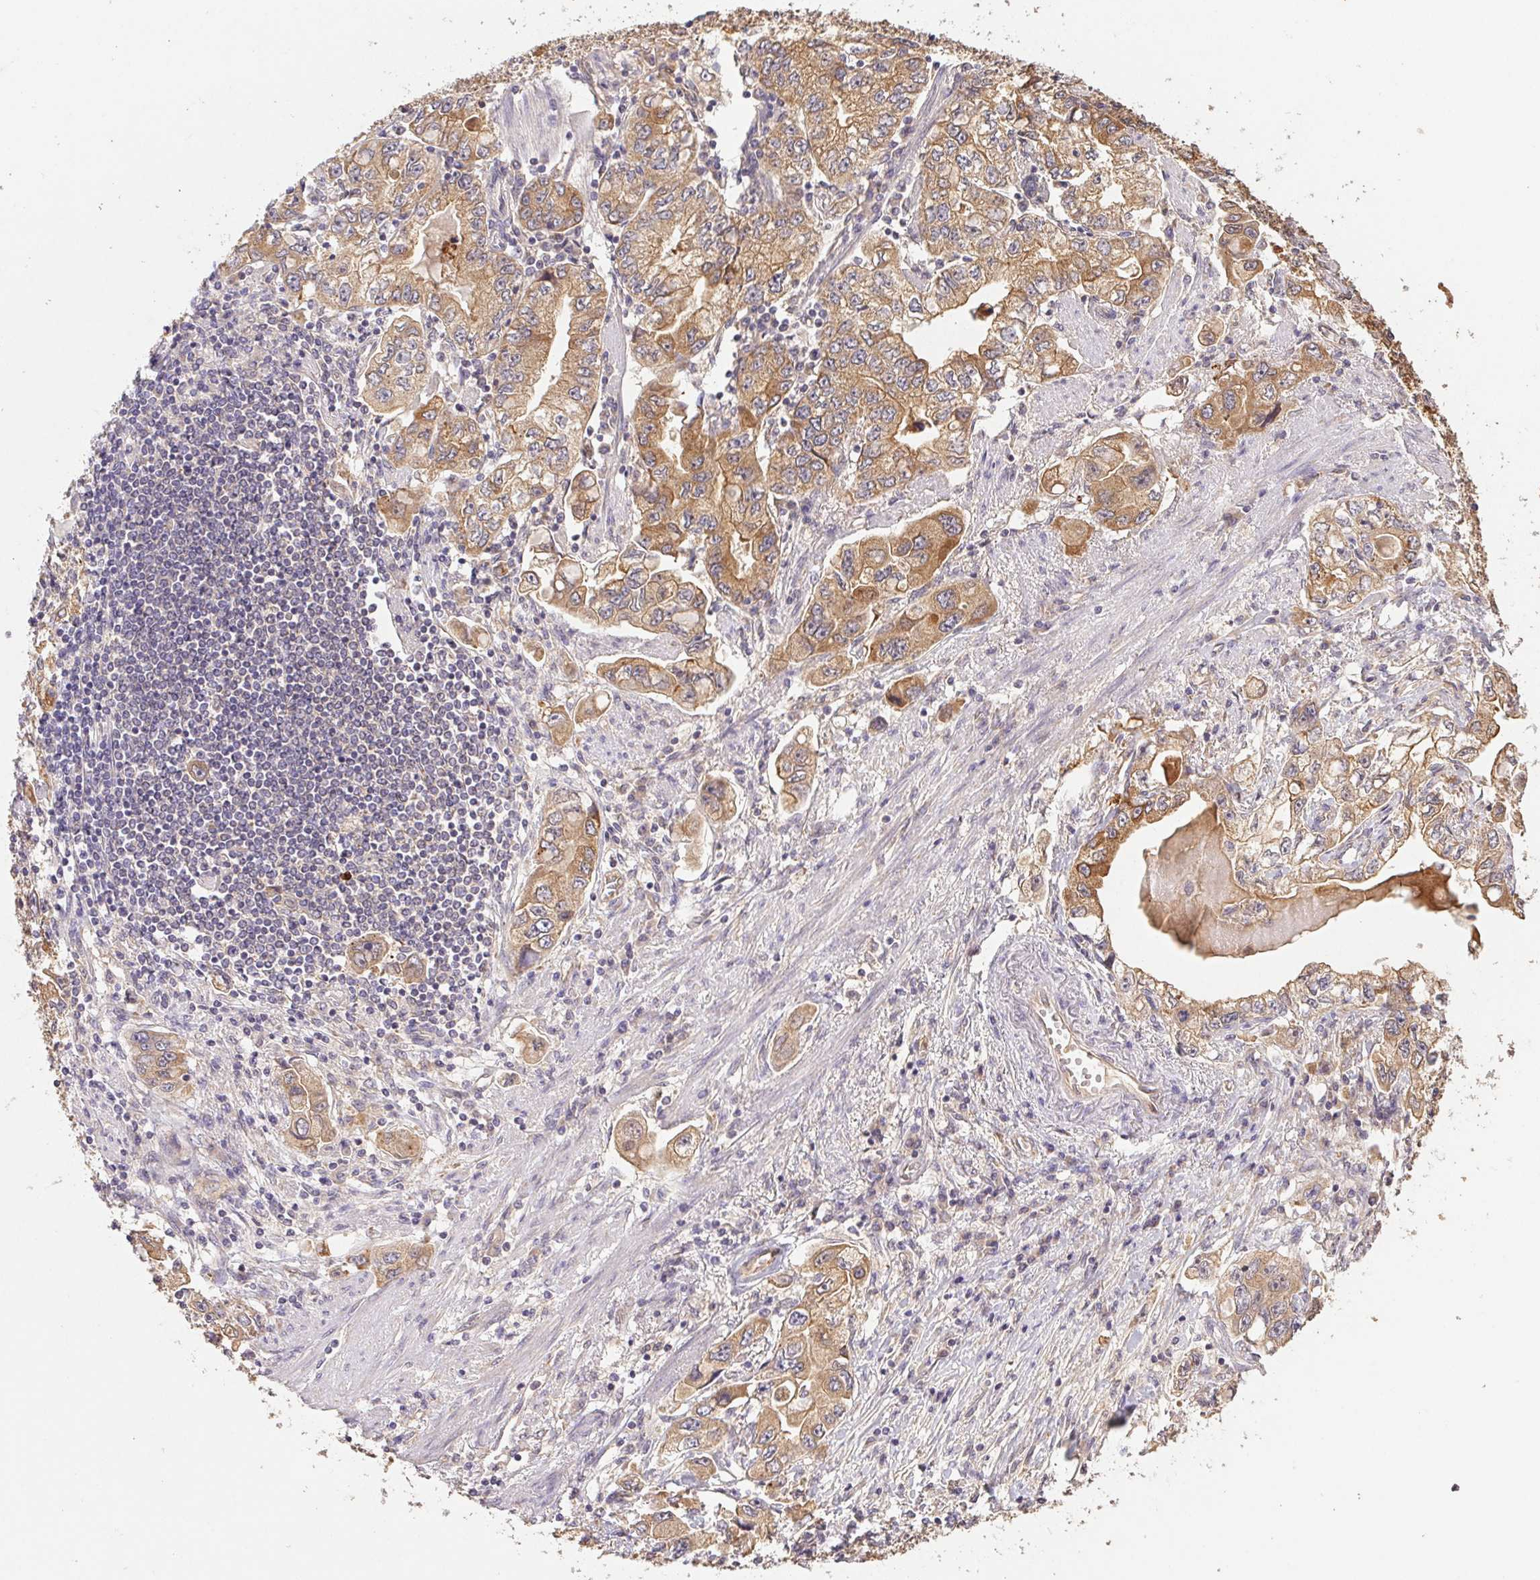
{"staining": {"intensity": "moderate", "quantity": ">75%", "location": "cytoplasmic/membranous"}, "tissue": "stomach cancer", "cell_type": "Tumor cells", "image_type": "cancer", "snomed": [{"axis": "morphology", "description": "Adenocarcinoma, NOS"}, {"axis": "topography", "description": "Stomach, lower"}], "caption": "About >75% of tumor cells in human stomach adenocarcinoma show moderate cytoplasmic/membranous protein positivity as visualized by brown immunohistochemical staining.", "gene": "RAB11A", "patient": {"sex": "female", "age": 93}}